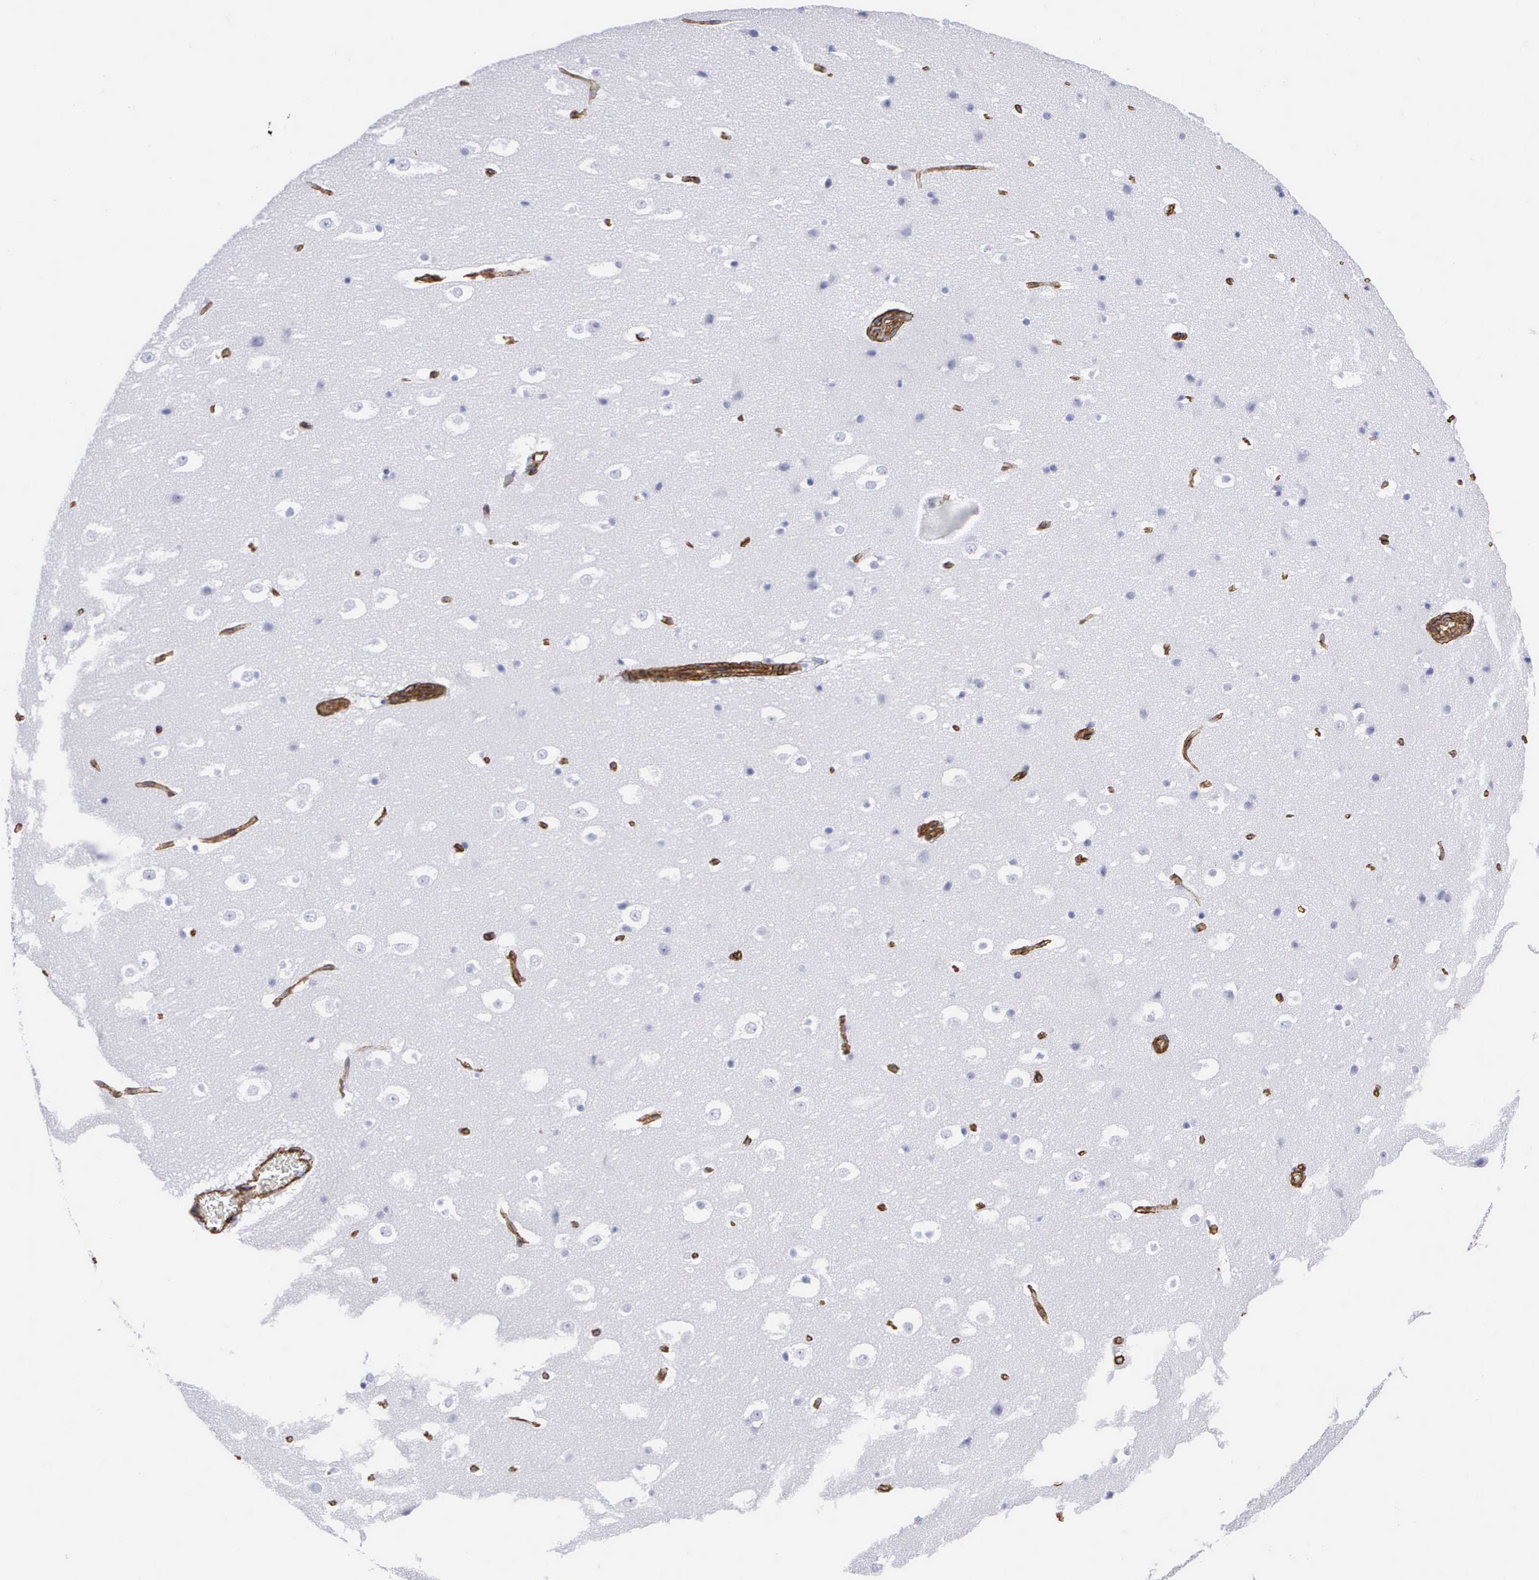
{"staining": {"intensity": "negative", "quantity": "none", "location": "none"}, "tissue": "hippocampus", "cell_type": "Glial cells", "image_type": "normal", "snomed": [{"axis": "morphology", "description": "Normal tissue, NOS"}, {"axis": "topography", "description": "Hippocampus"}], "caption": "A histopathology image of human hippocampus is negative for staining in glial cells. The staining was performed using DAB (3,3'-diaminobenzidine) to visualize the protein expression in brown, while the nuclei were stained in blue with hematoxylin (Magnification: 20x).", "gene": "MAGEB10", "patient": {"sex": "male", "age": 45}}